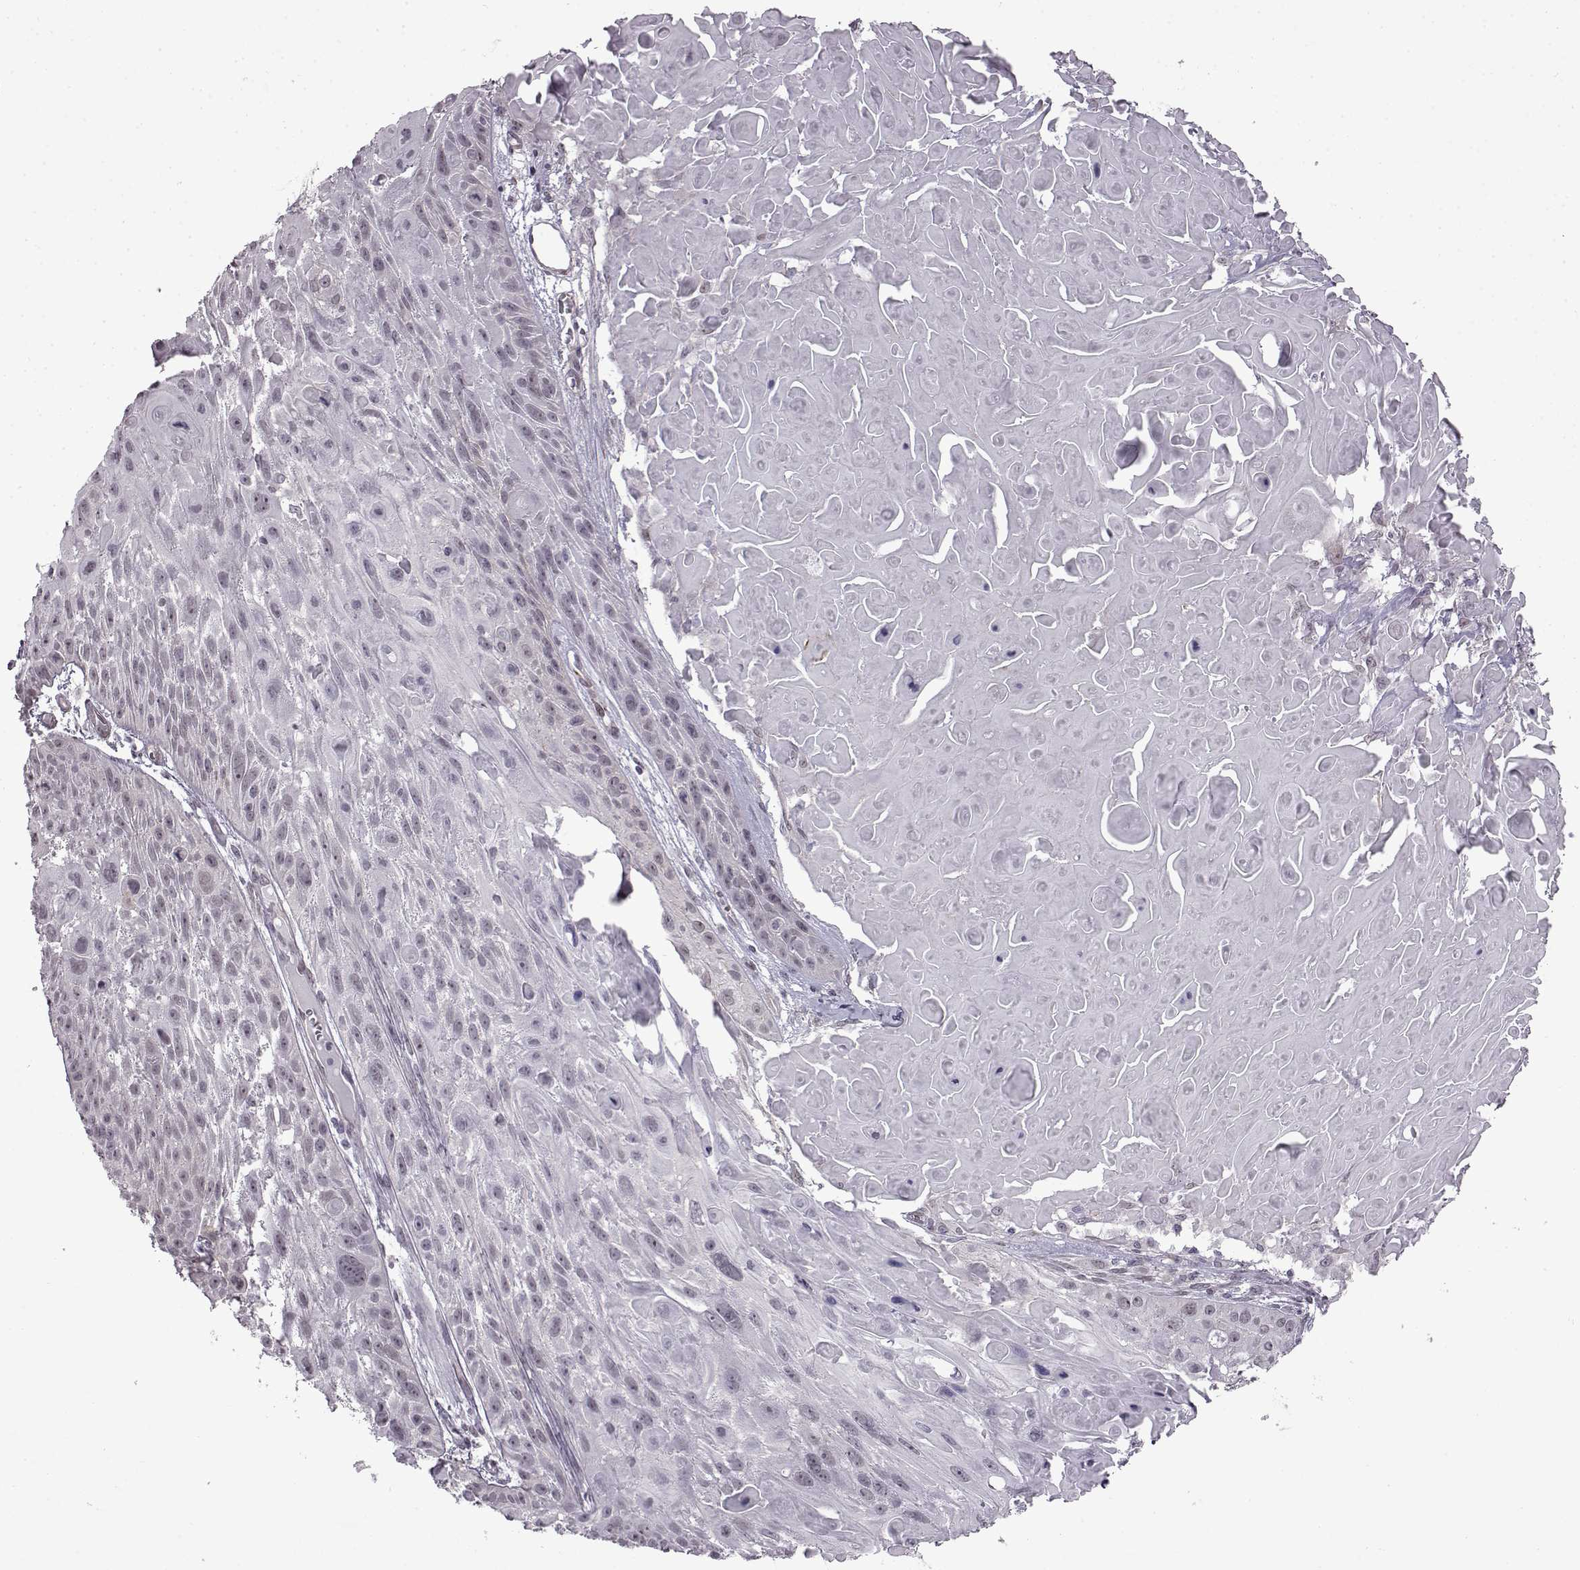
{"staining": {"intensity": "negative", "quantity": "none", "location": "none"}, "tissue": "skin cancer", "cell_type": "Tumor cells", "image_type": "cancer", "snomed": [{"axis": "morphology", "description": "Squamous cell carcinoma, NOS"}, {"axis": "topography", "description": "Skin"}, {"axis": "topography", "description": "Anal"}], "caption": "Photomicrograph shows no protein staining in tumor cells of skin squamous cell carcinoma tissue.", "gene": "SYNPO2", "patient": {"sex": "female", "age": 75}}